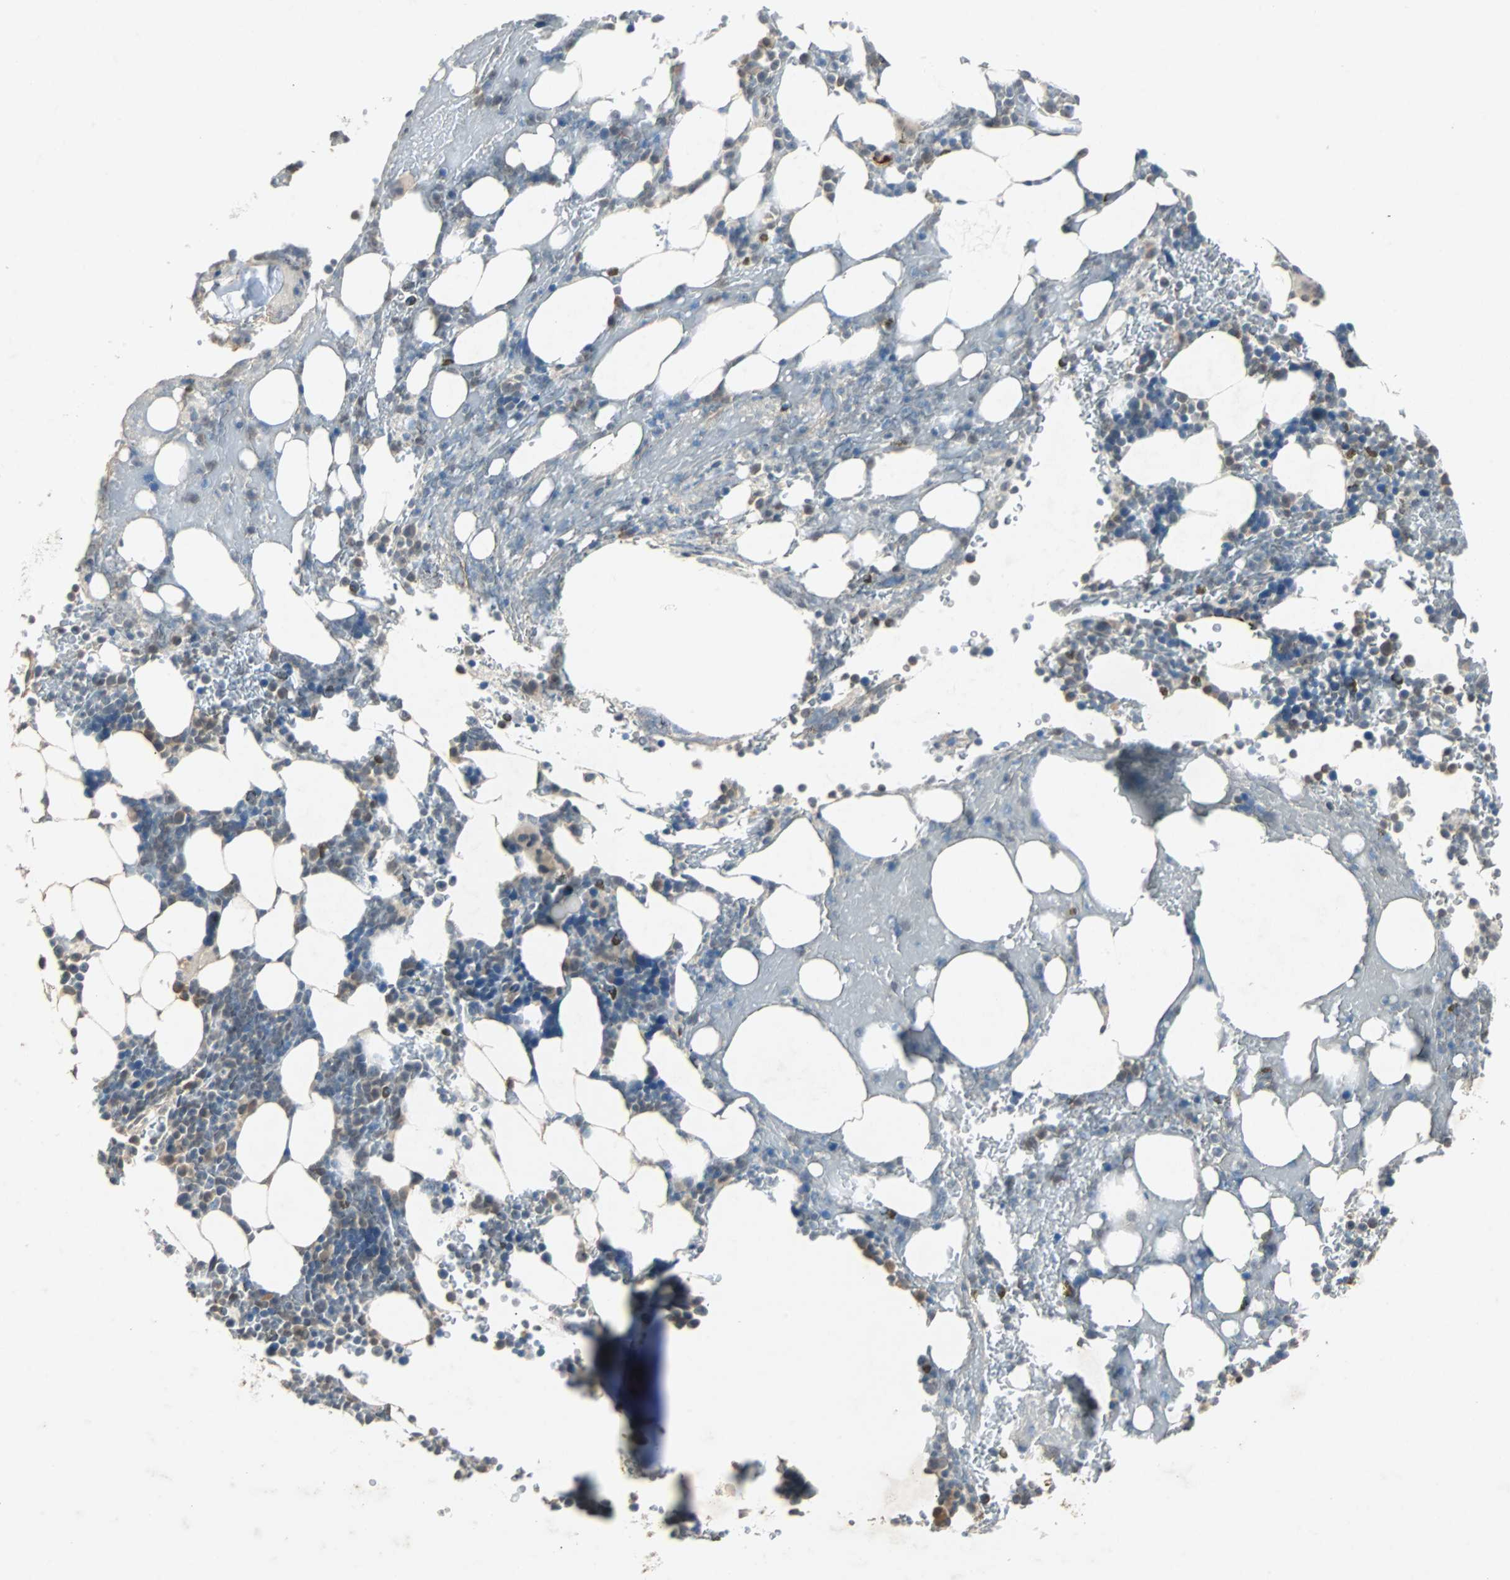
{"staining": {"intensity": "moderate", "quantity": "<25%", "location": "cytoplasmic/membranous"}, "tissue": "bone marrow", "cell_type": "Hematopoietic cells", "image_type": "normal", "snomed": [{"axis": "morphology", "description": "Normal tissue, NOS"}, {"axis": "topography", "description": "Bone marrow"}], "caption": "Human bone marrow stained with a brown dye exhibits moderate cytoplasmic/membranous positive positivity in about <25% of hematopoietic cells.", "gene": "CMC2", "patient": {"sex": "female", "age": 73}}